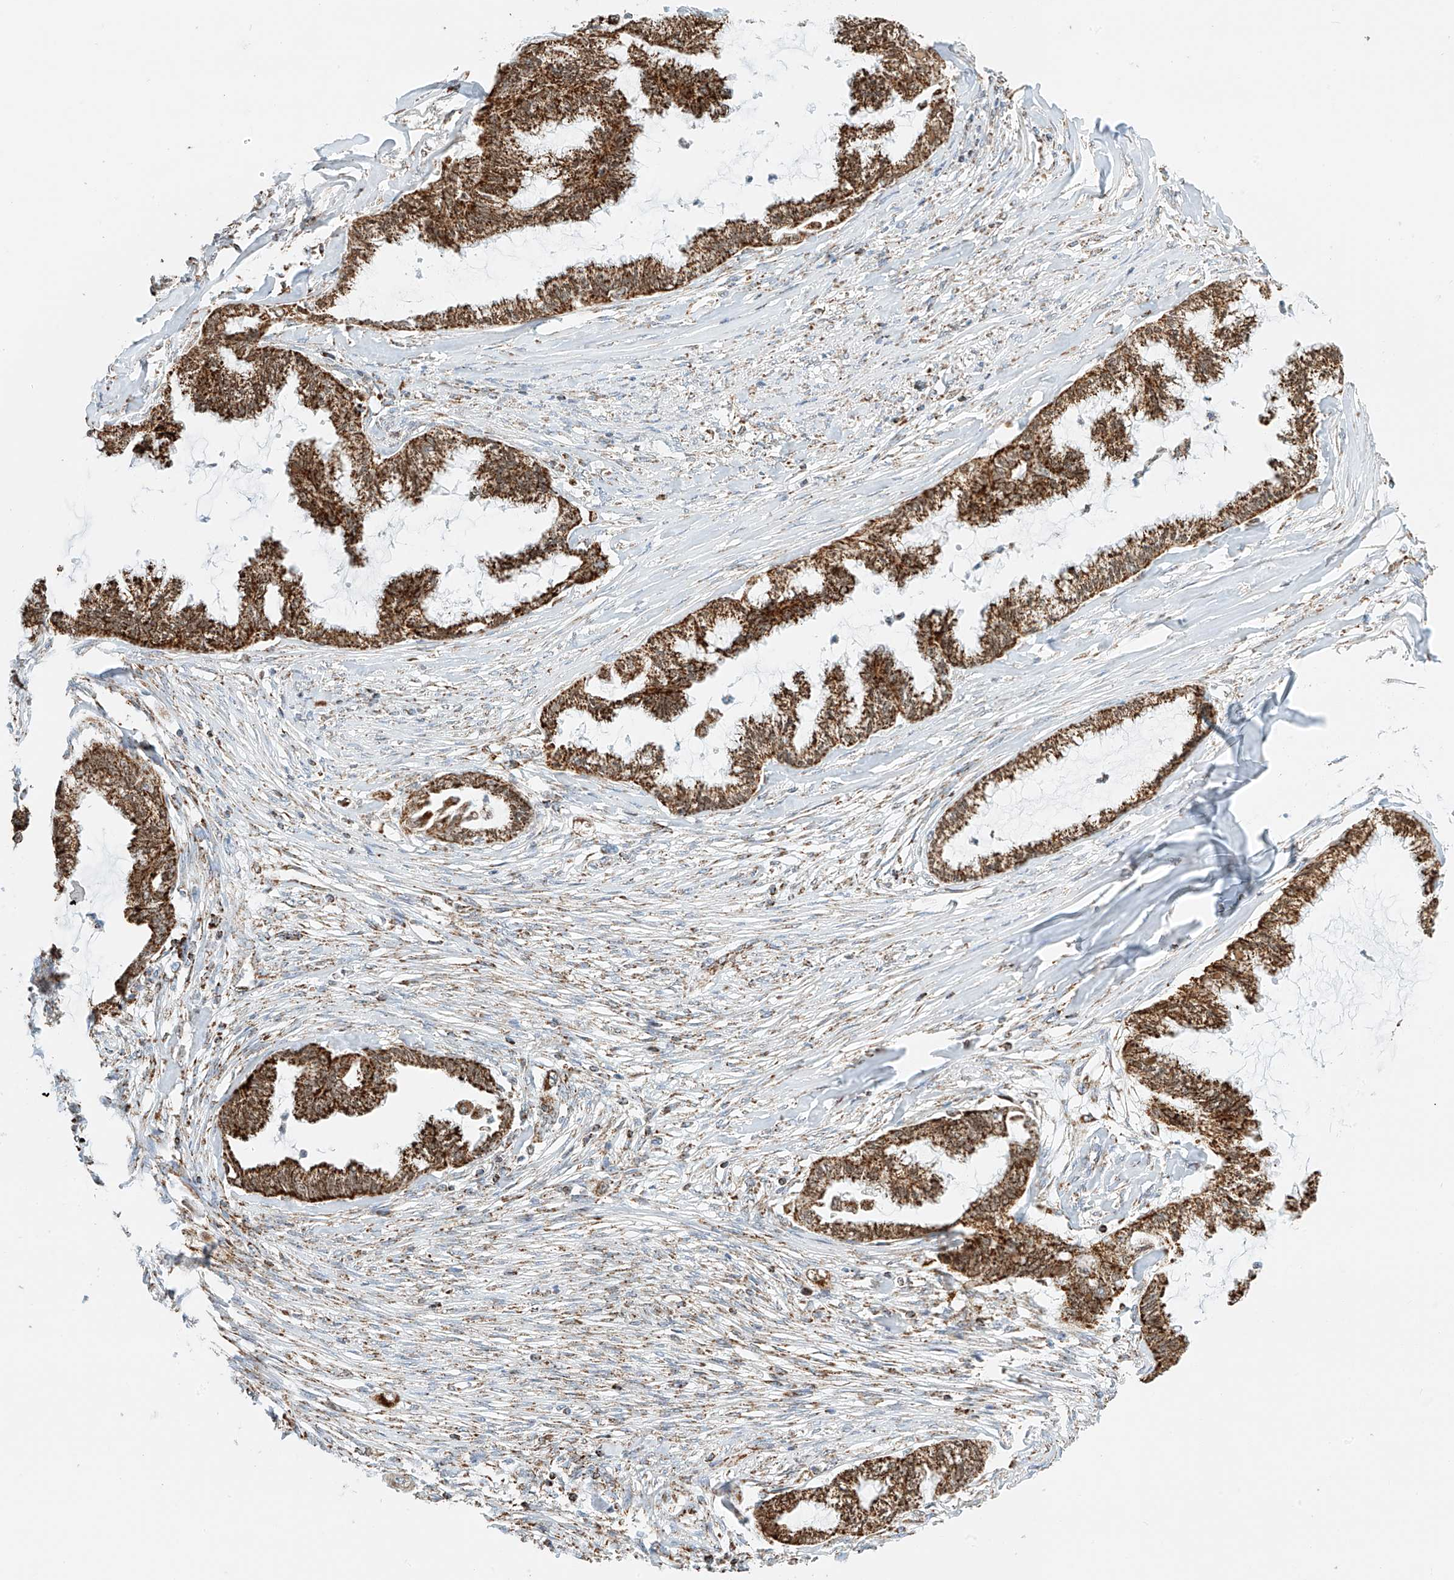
{"staining": {"intensity": "moderate", "quantity": ">75%", "location": "cytoplasmic/membranous"}, "tissue": "endometrial cancer", "cell_type": "Tumor cells", "image_type": "cancer", "snomed": [{"axis": "morphology", "description": "Adenocarcinoma, NOS"}, {"axis": "topography", "description": "Endometrium"}], "caption": "Immunohistochemical staining of human endometrial cancer (adenocarcinoma) reveals medium levels of moderate cytoplasmic/membranous positivity in about >75% of tumor cells.", "gene": "PPA2", "patient": {"sex": "female", "age": 86}}